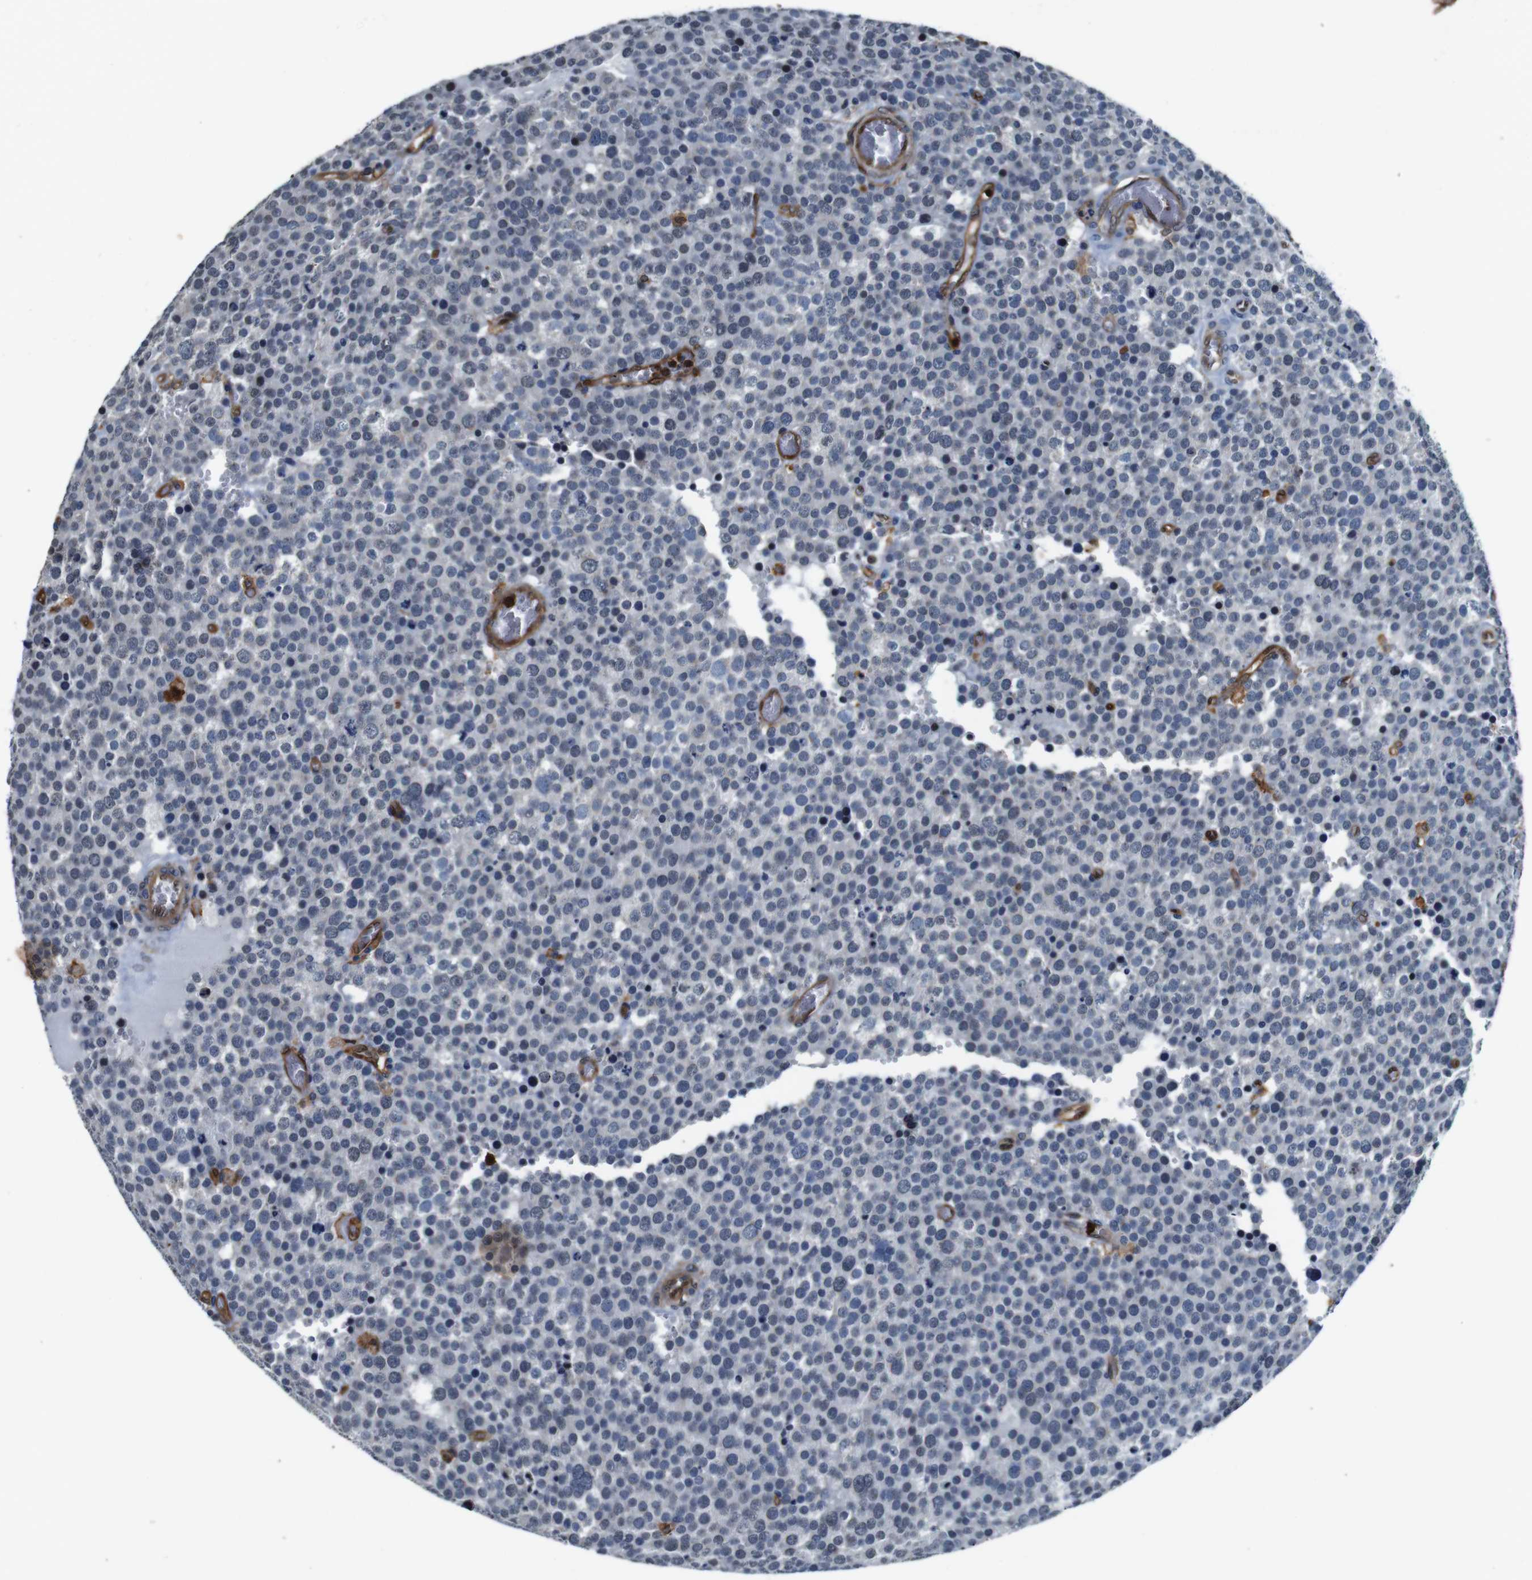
{"staining": {"intensity": "negative", "quantity": "none", "location": "none"}, "tissue": "testis cancer", "cell_type": "Tumor cells", "image_type": "cancer", "snomed": [{"axis": "morphology", "description": "Normal tissue, NOS"}, {"axis": "morphology", "description": "Seminoma, NOS"}, {"axis": "topography", "description": "Testis"}], "caption": "IHC of human testis cancer demonstrates no positivity in tumor cells.", "gene": "ANXA1", "patient": {"sex": "male", "age": 71}}